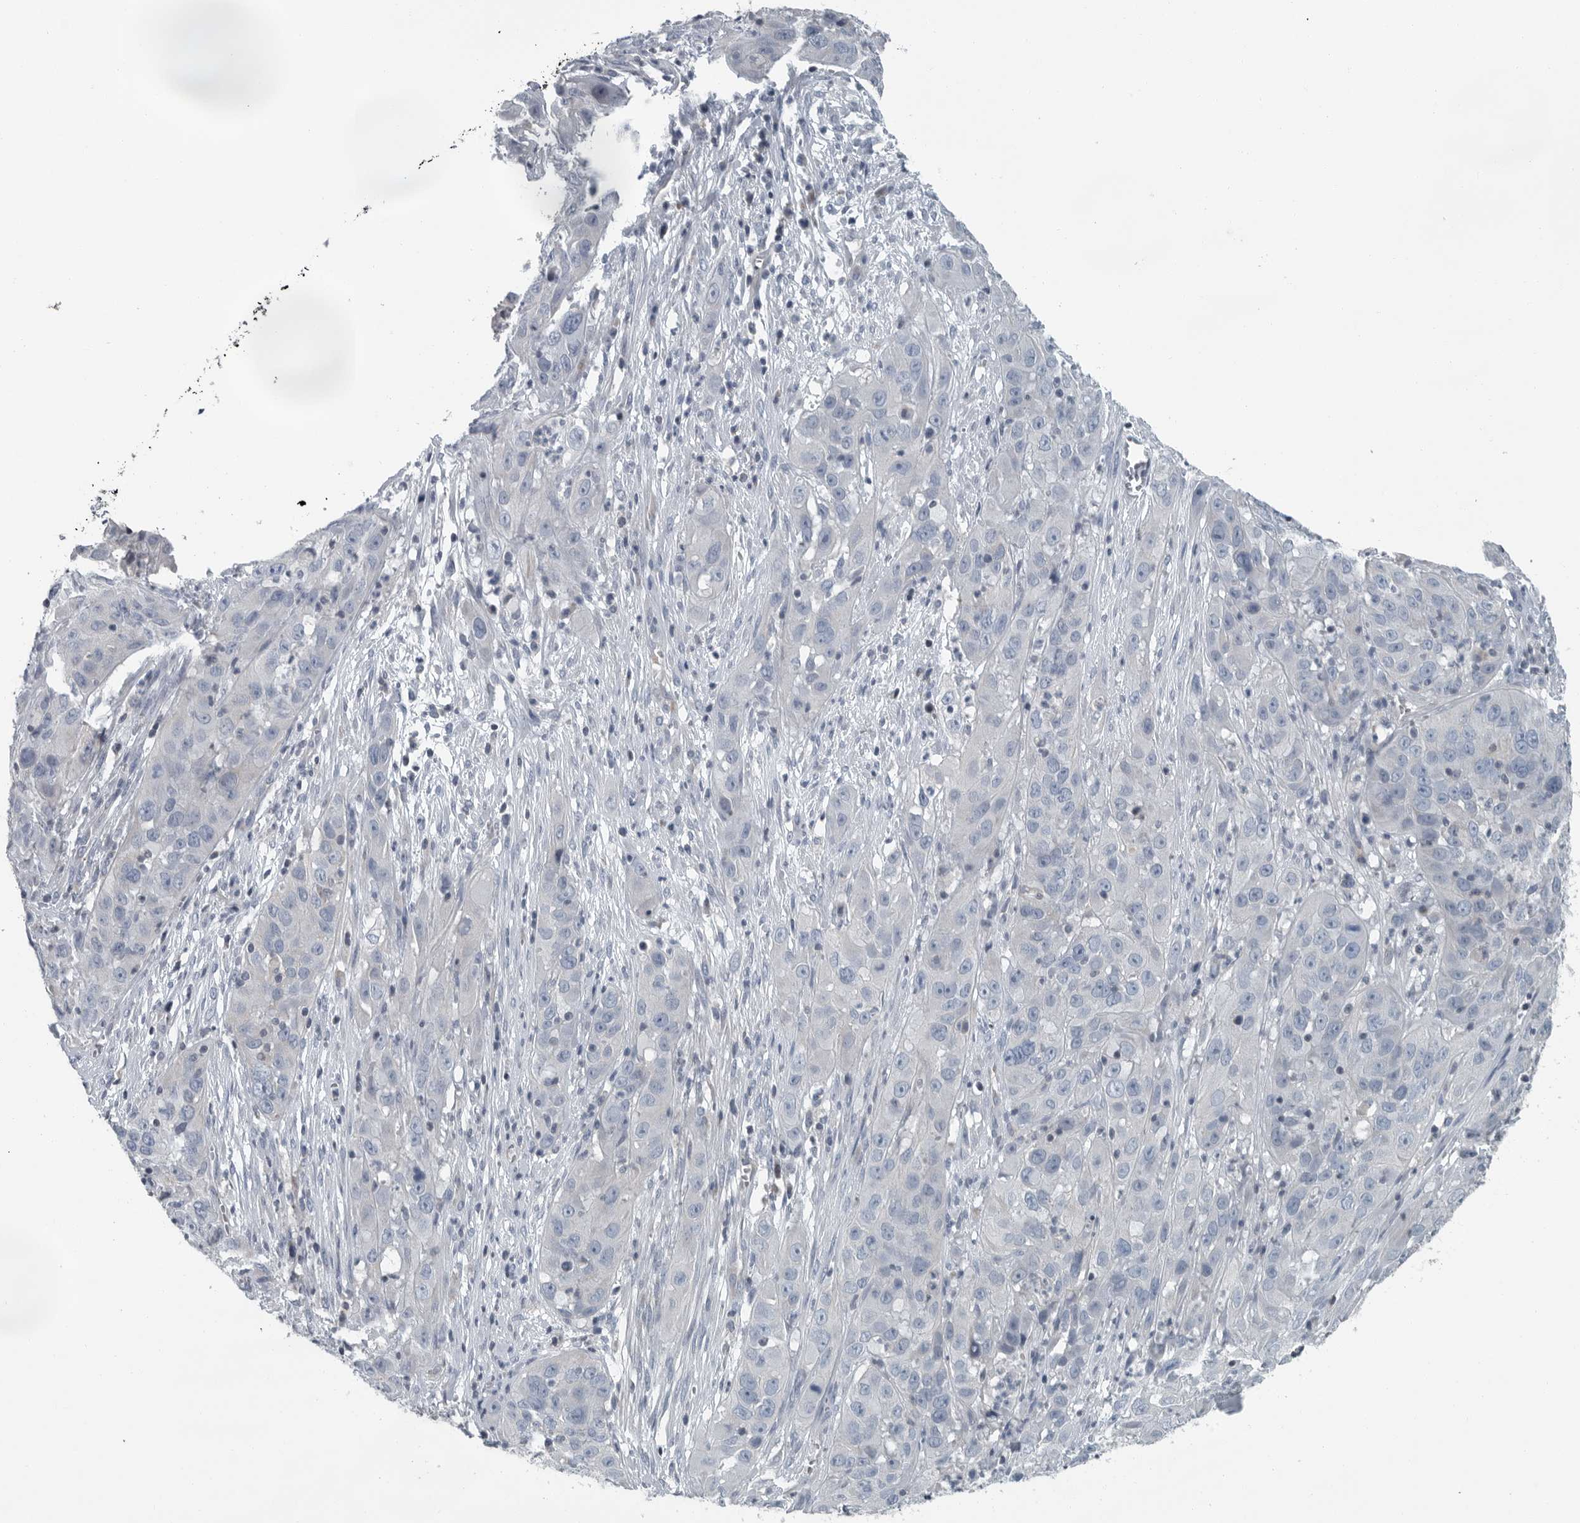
{"staining": {"intensity": "negative", "quantity": "none", "location": "none"}, "tissue": "cervical cancer", "cell_type": "Tumor cells", "image_type": "cancer", "snomed": [{"axis": "morphology", "description": "Squamous cell carcinoma, NOS"}, {"axis": "topography", "description": "Cervix"}], "caption": "There is no significant positivity in tumor cells of cervical squamous cell carcinoma.", "gene": "MPP3", "patient": {"sex": "female", "age": 32}}